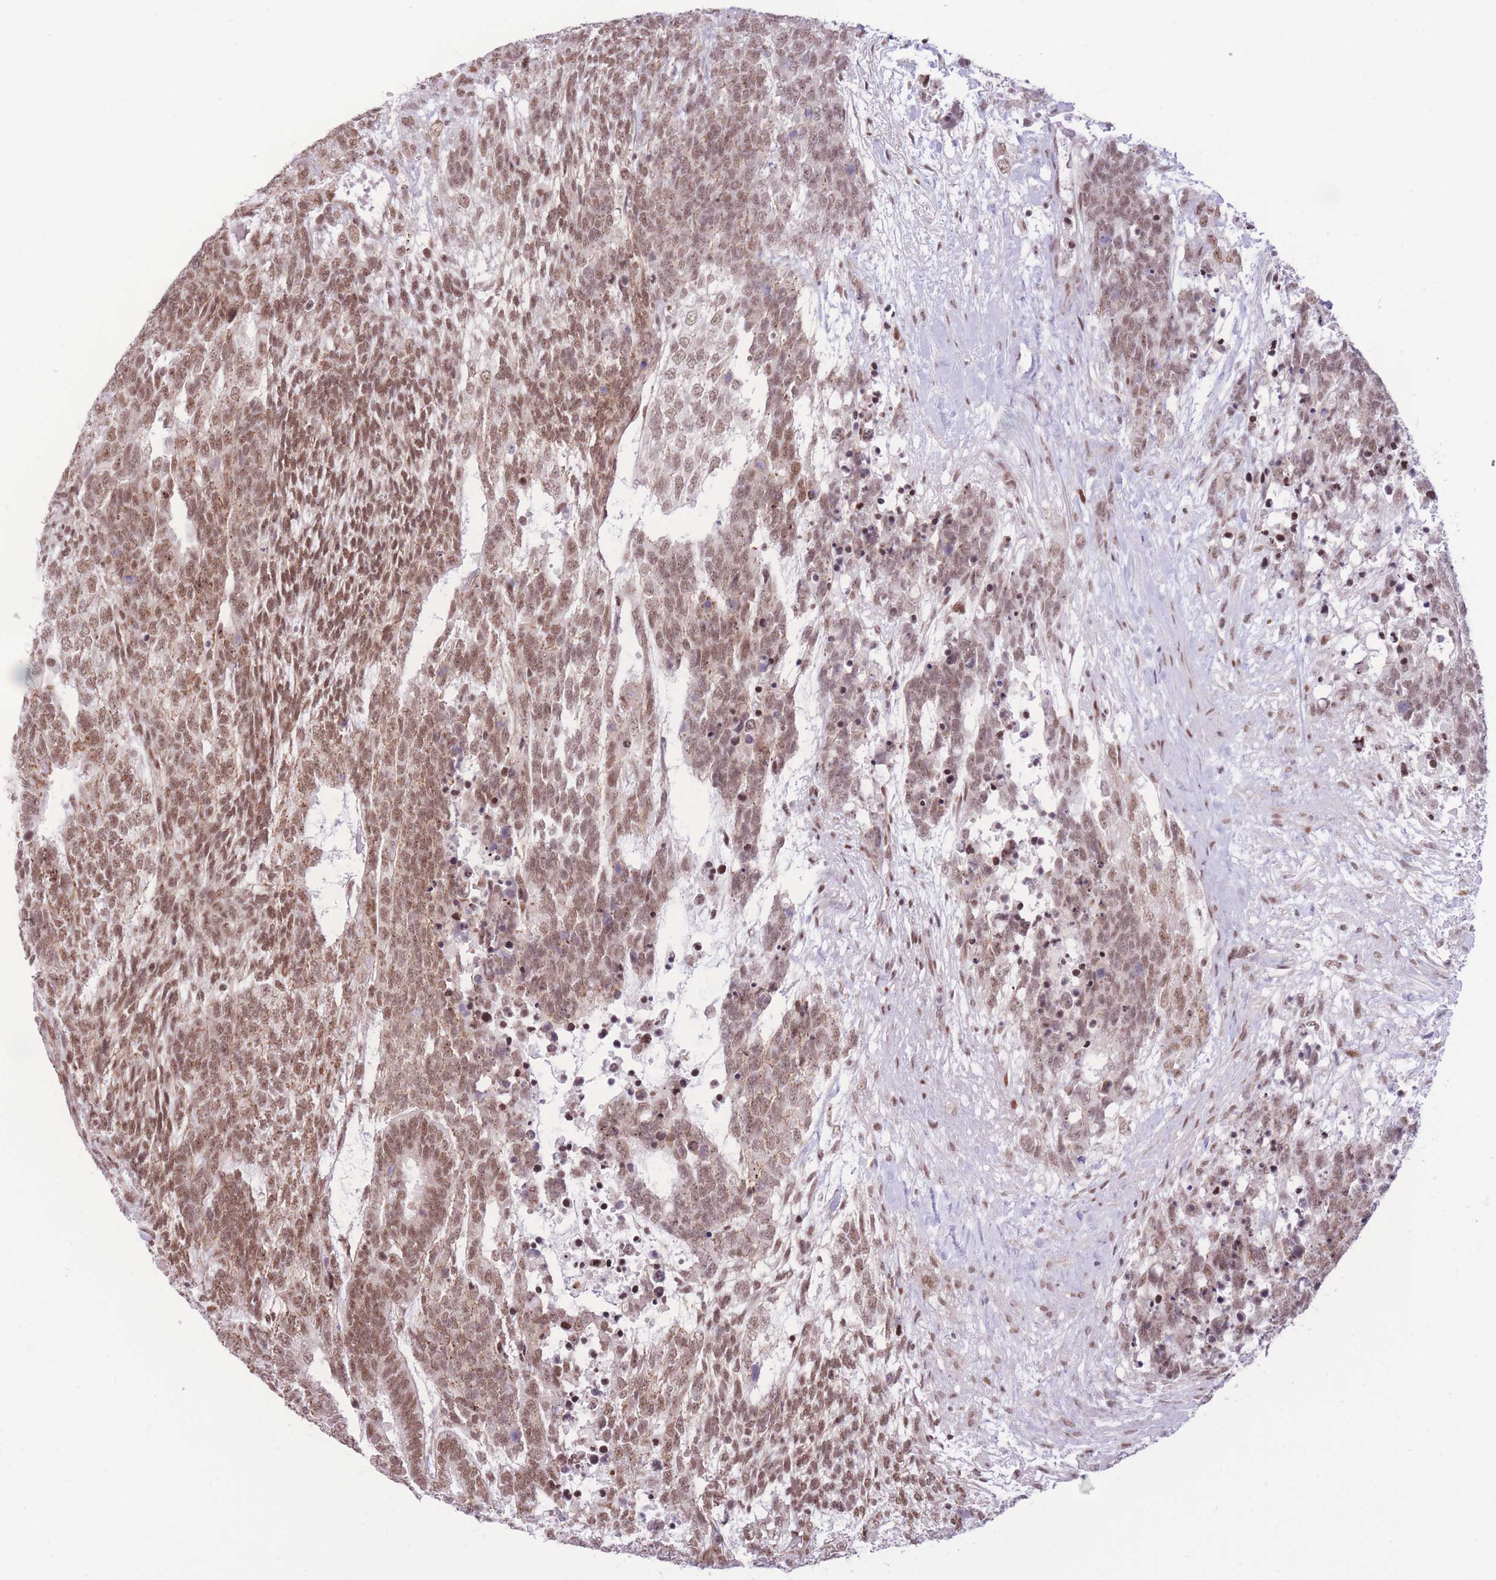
{"staining": {"intensity": "moderate", "quantity": ">75%", "location": "nuclear"}, "tissue": "testis cancer", "cell_type": "Tumor cells", "image_type": "cancer", "snomed": [{"axis": "morphology", "description": "Carcinoma, Embryonal, NOS"}, {"axis": "topography", "description": "Testis"}], "caption": "About >75% of tumor cells in testis embryonal carcinoma show moderate nuclear protein expression as visualized by brown immunohistochemical staining.", "gene": "PCIF1", "patient": {"sex": "male", "age": 23}}